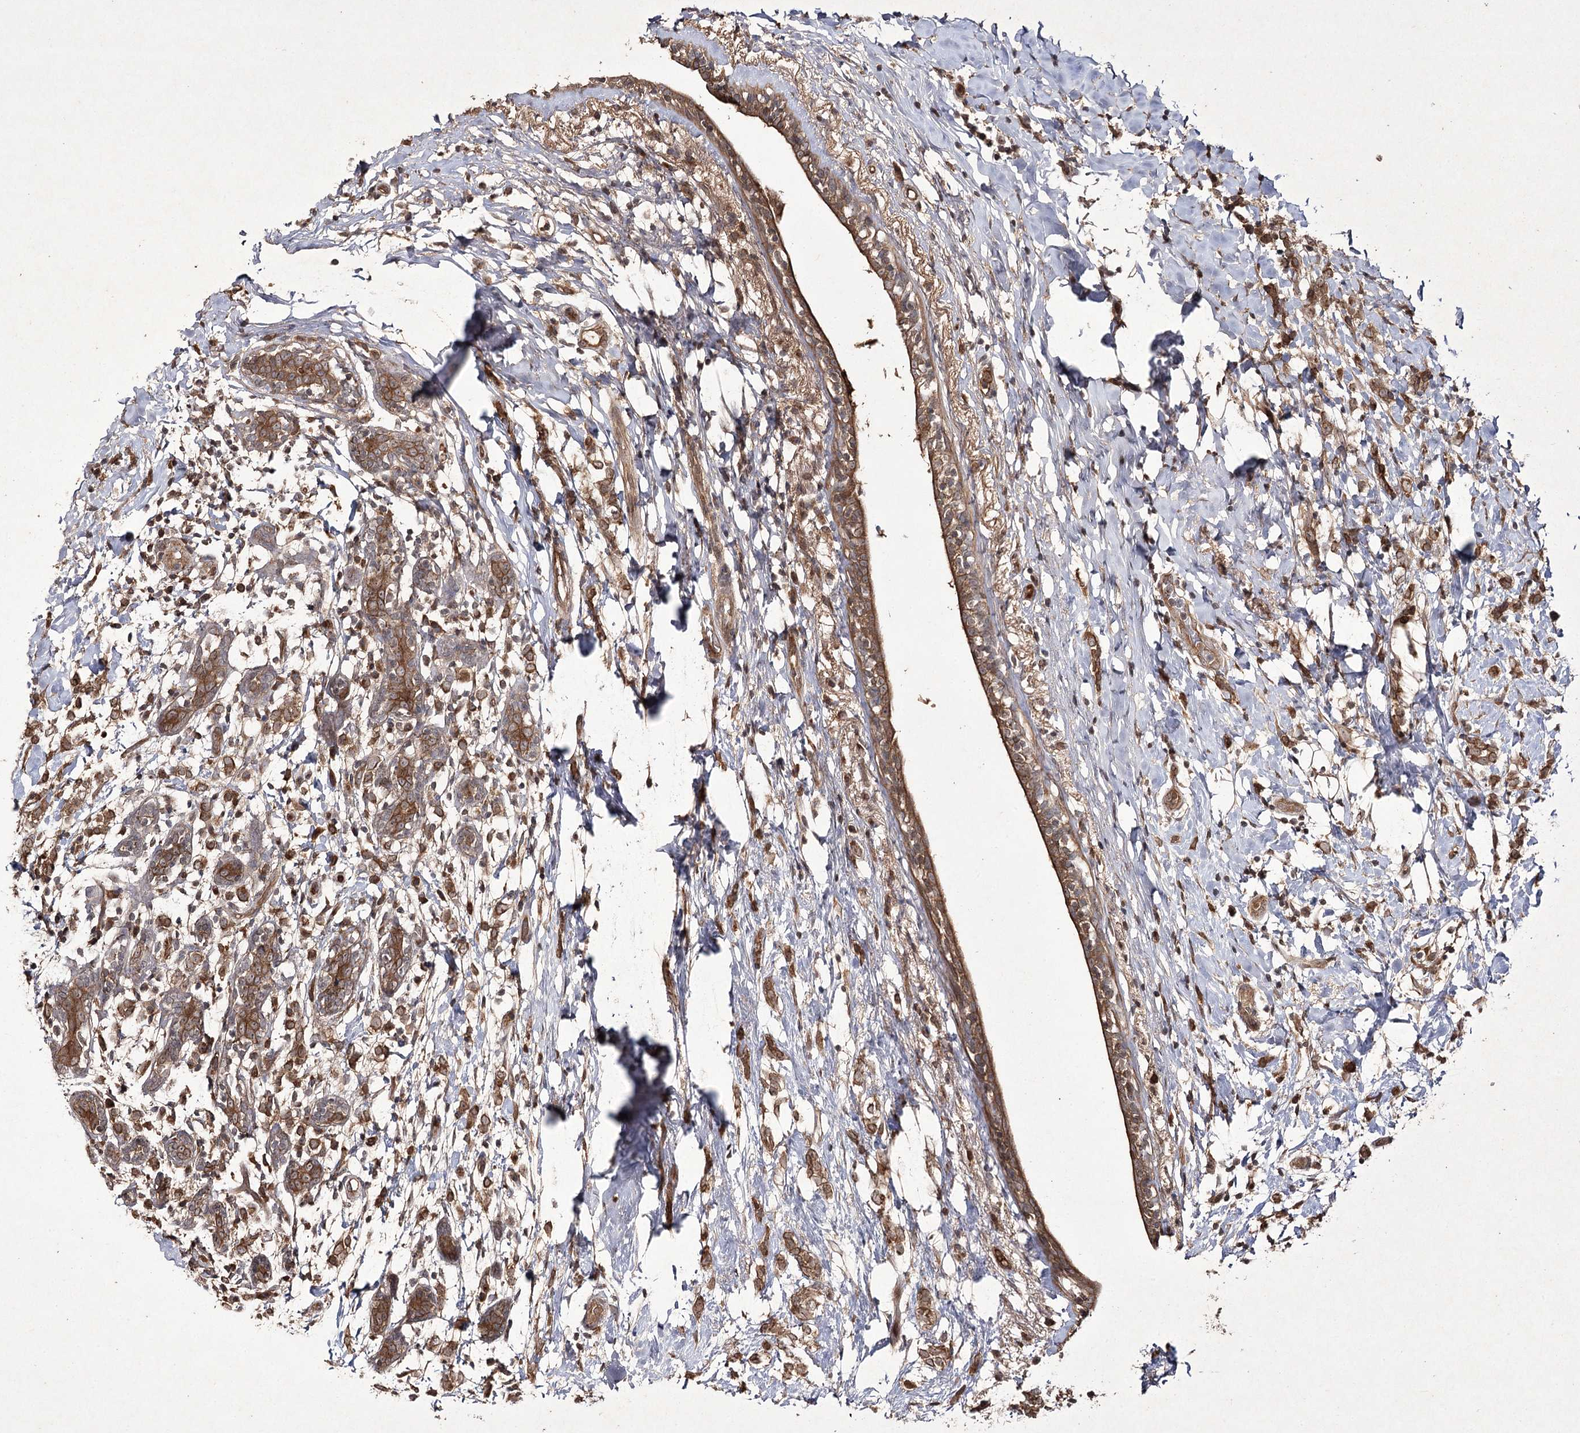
{"staining": {"intensity": "moderate", "quantity": ">75%", "location": "cytoplasmic/membranous"}, "tissue": "breast cancer", "cell_type": "Tumor cells", "image_type": "cancer", "snomed": [{"axis": "morphology", "description": "Normal tissue, NOS"}, {"axis": "morphology", "description": "Lobular carcinoma"}, {"axis": "topography", "description": "Breast"}], "caption": "Human breast cancer stained for a protein (brown) reveals moderate cytoplasmic/membranous positive expression in about >75% of tumor cells.", "gene": "FANCL", "patient": {"sex": "female", "age": 47}}